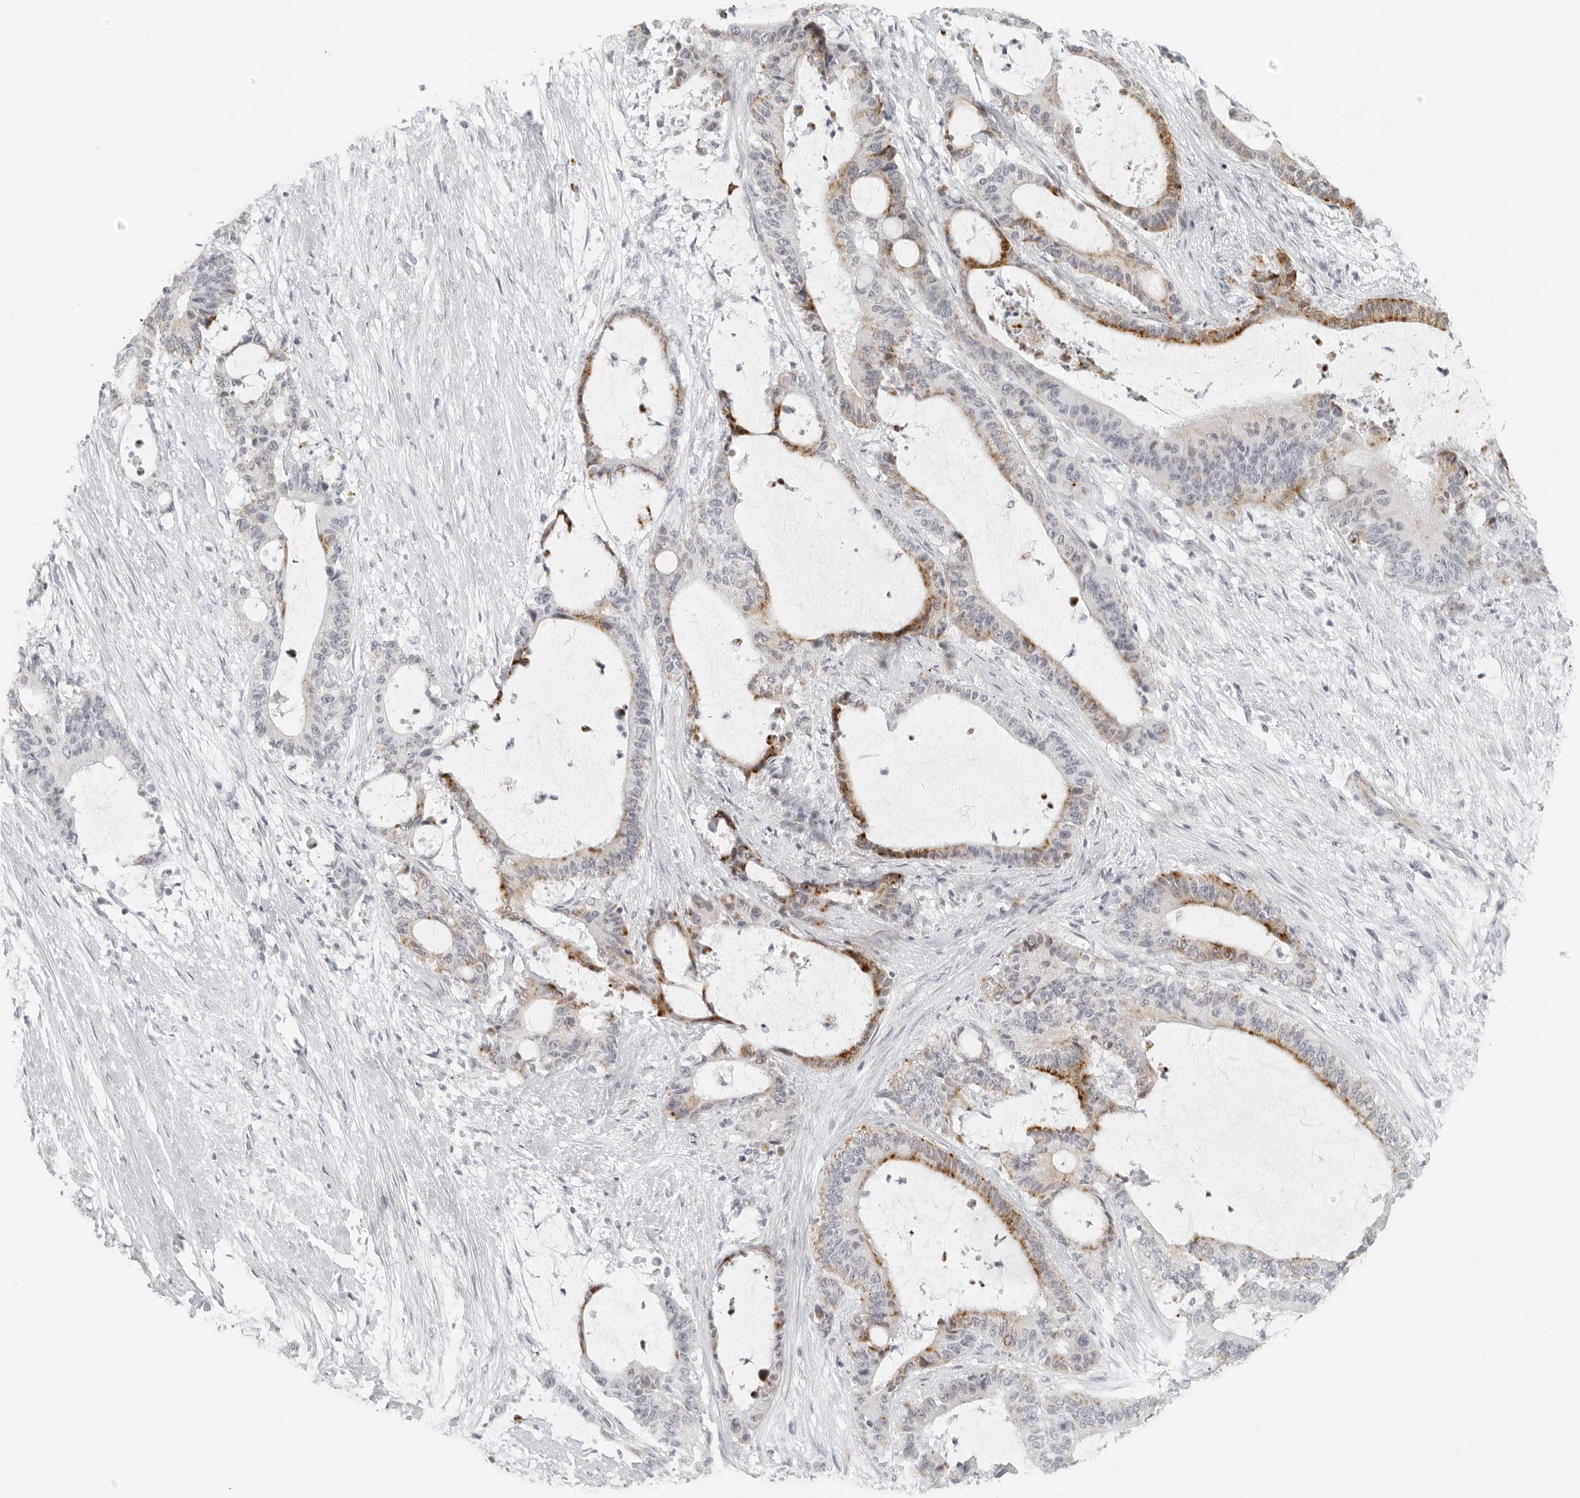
{"staining": {"intensity": "moderate", "quantity": "25%-75%", "location": "cytoplasmic/membranous"}, "tissue": "liver cancer", "cell_type": "Tumor cells", "image_type": "cancer", "snomed": [{"axis": "morphology", "description": "Normal tissue, NOS"}, {"axis": "morphology", "description": "Cholangiocarcinoma"}, {"axis": "topography", "description": "Liver"}, {"axis": "topography", "description": "Peripheral nerve tissue"}], "caption": "DAB (3,3'-diaminobenzidine) immunohistochemical staining of human liver cancer (cholangiocarcinoma) reveals moderate cytoplasmic/membranous protein positivity in approximately 25%-75% of tumor cells.", "gene": "RPS6KC1", "patient": {"sex": "female", "age": 73}}